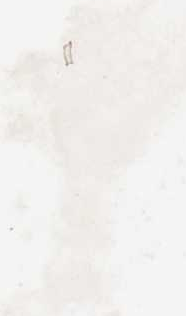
{"staining": {"intensity": "negative", "quantity": "none", "location": "none"}, "tissue": "adipose tissue", "cell_type": "Adipocytes", "image_type": "normal", "snomed": [{"axis": "morphology", "description": "Normal tissue, NOS"}, {"axis": "topography", "description": "Breast"}, {"axis": "topography", "description": "Adipose tissue"}], "caption": "High power microscopy image of an immunohistochemistry image of benign adipose tissue, revealing no significant staining in adipocytes.", "gene": "EPO", "patient": {"sex": "female", "age": 25}}